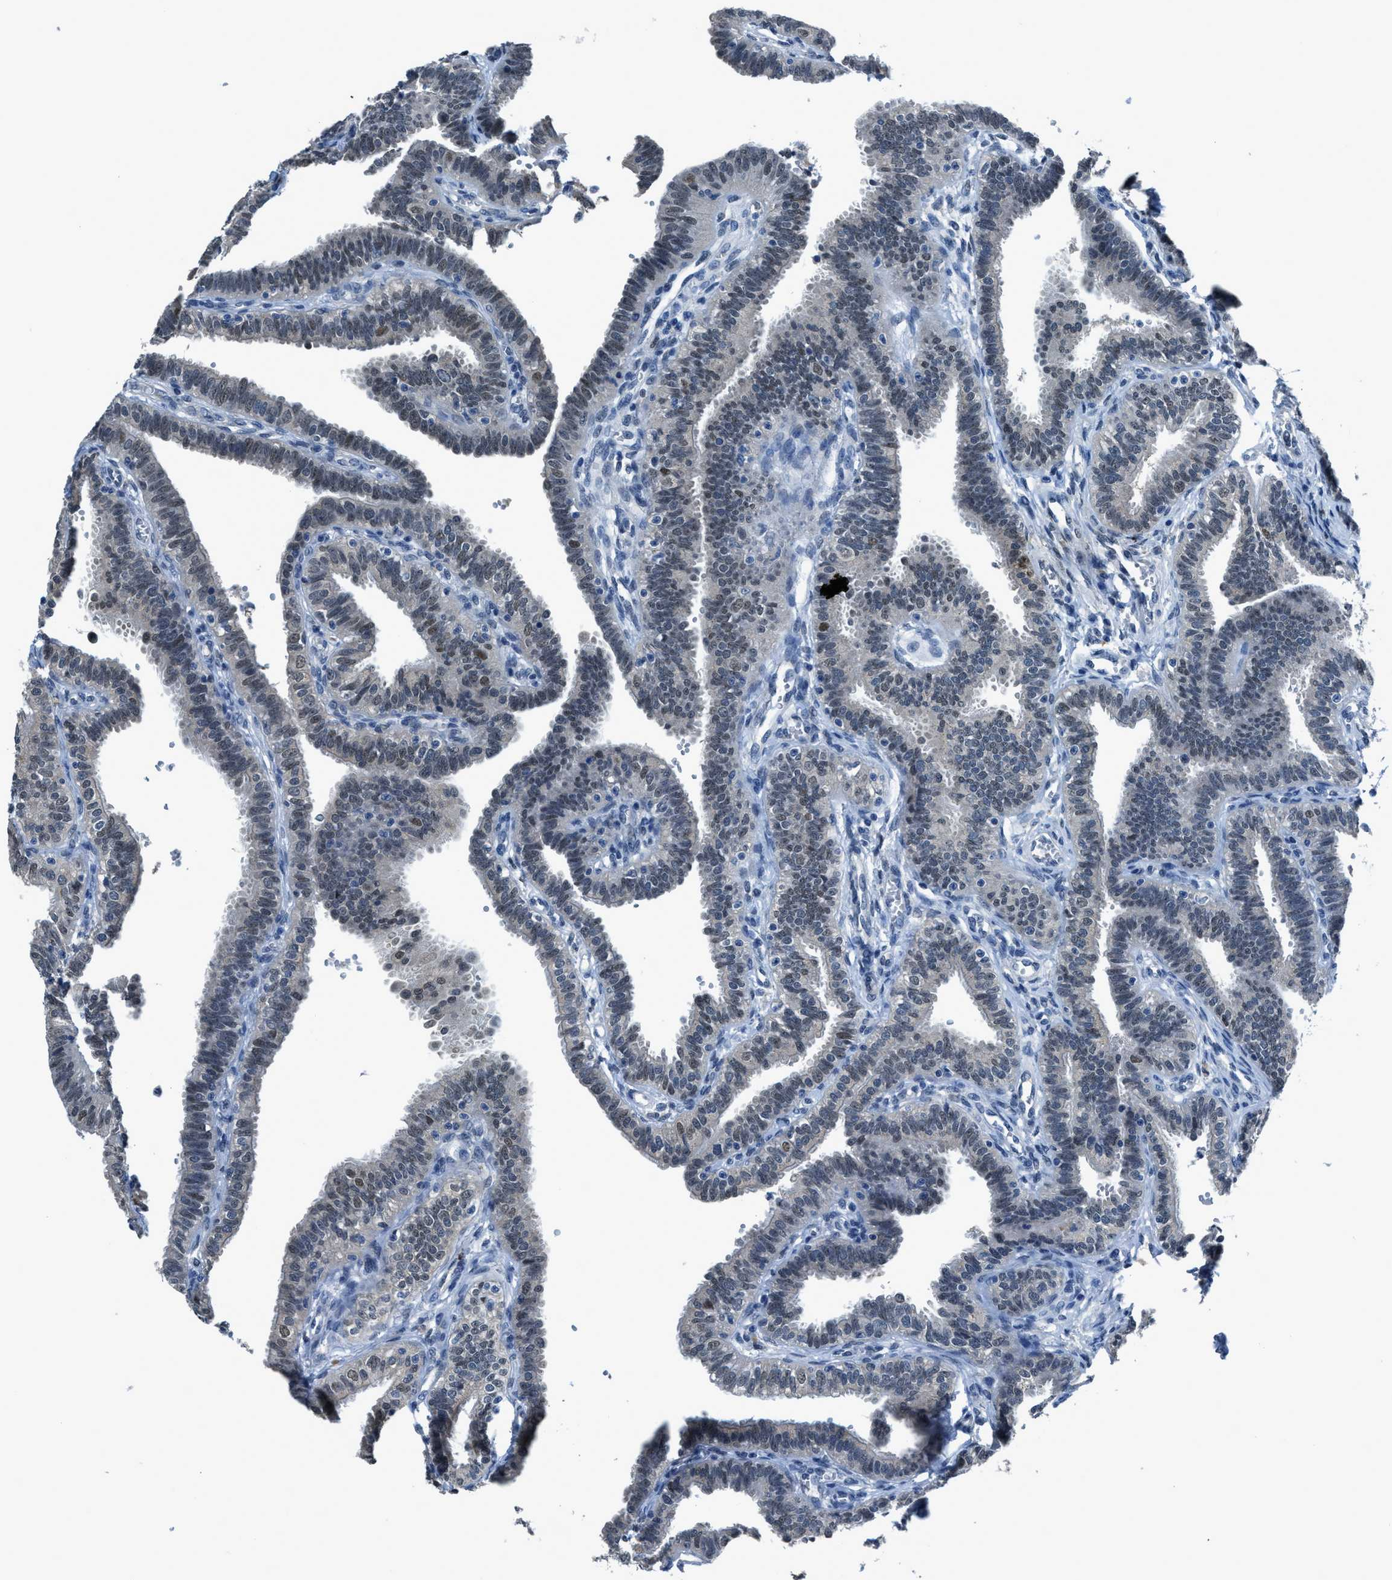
{"staining": {"intensity": "weak", "quantity": "<25%", "location": "nuclear"}, "tissue": "fallopian tube", "cell_type": "Glandular cells", "image_type": "normal", "snomed": [{"axis": "morphology", "description": "Normal tissue, NOS"}, {"axis": "topography", "description": "Fallopian tube"}, {"axis": "topography", "description": "Placenta"}], "caption": "DAB immunohistochemical staining of unremarkable human fallopian tube demonstrates no significant staining in glandular cells.", "gene": "DUSP19", "patient": {"sex": "female", "age": 34}}